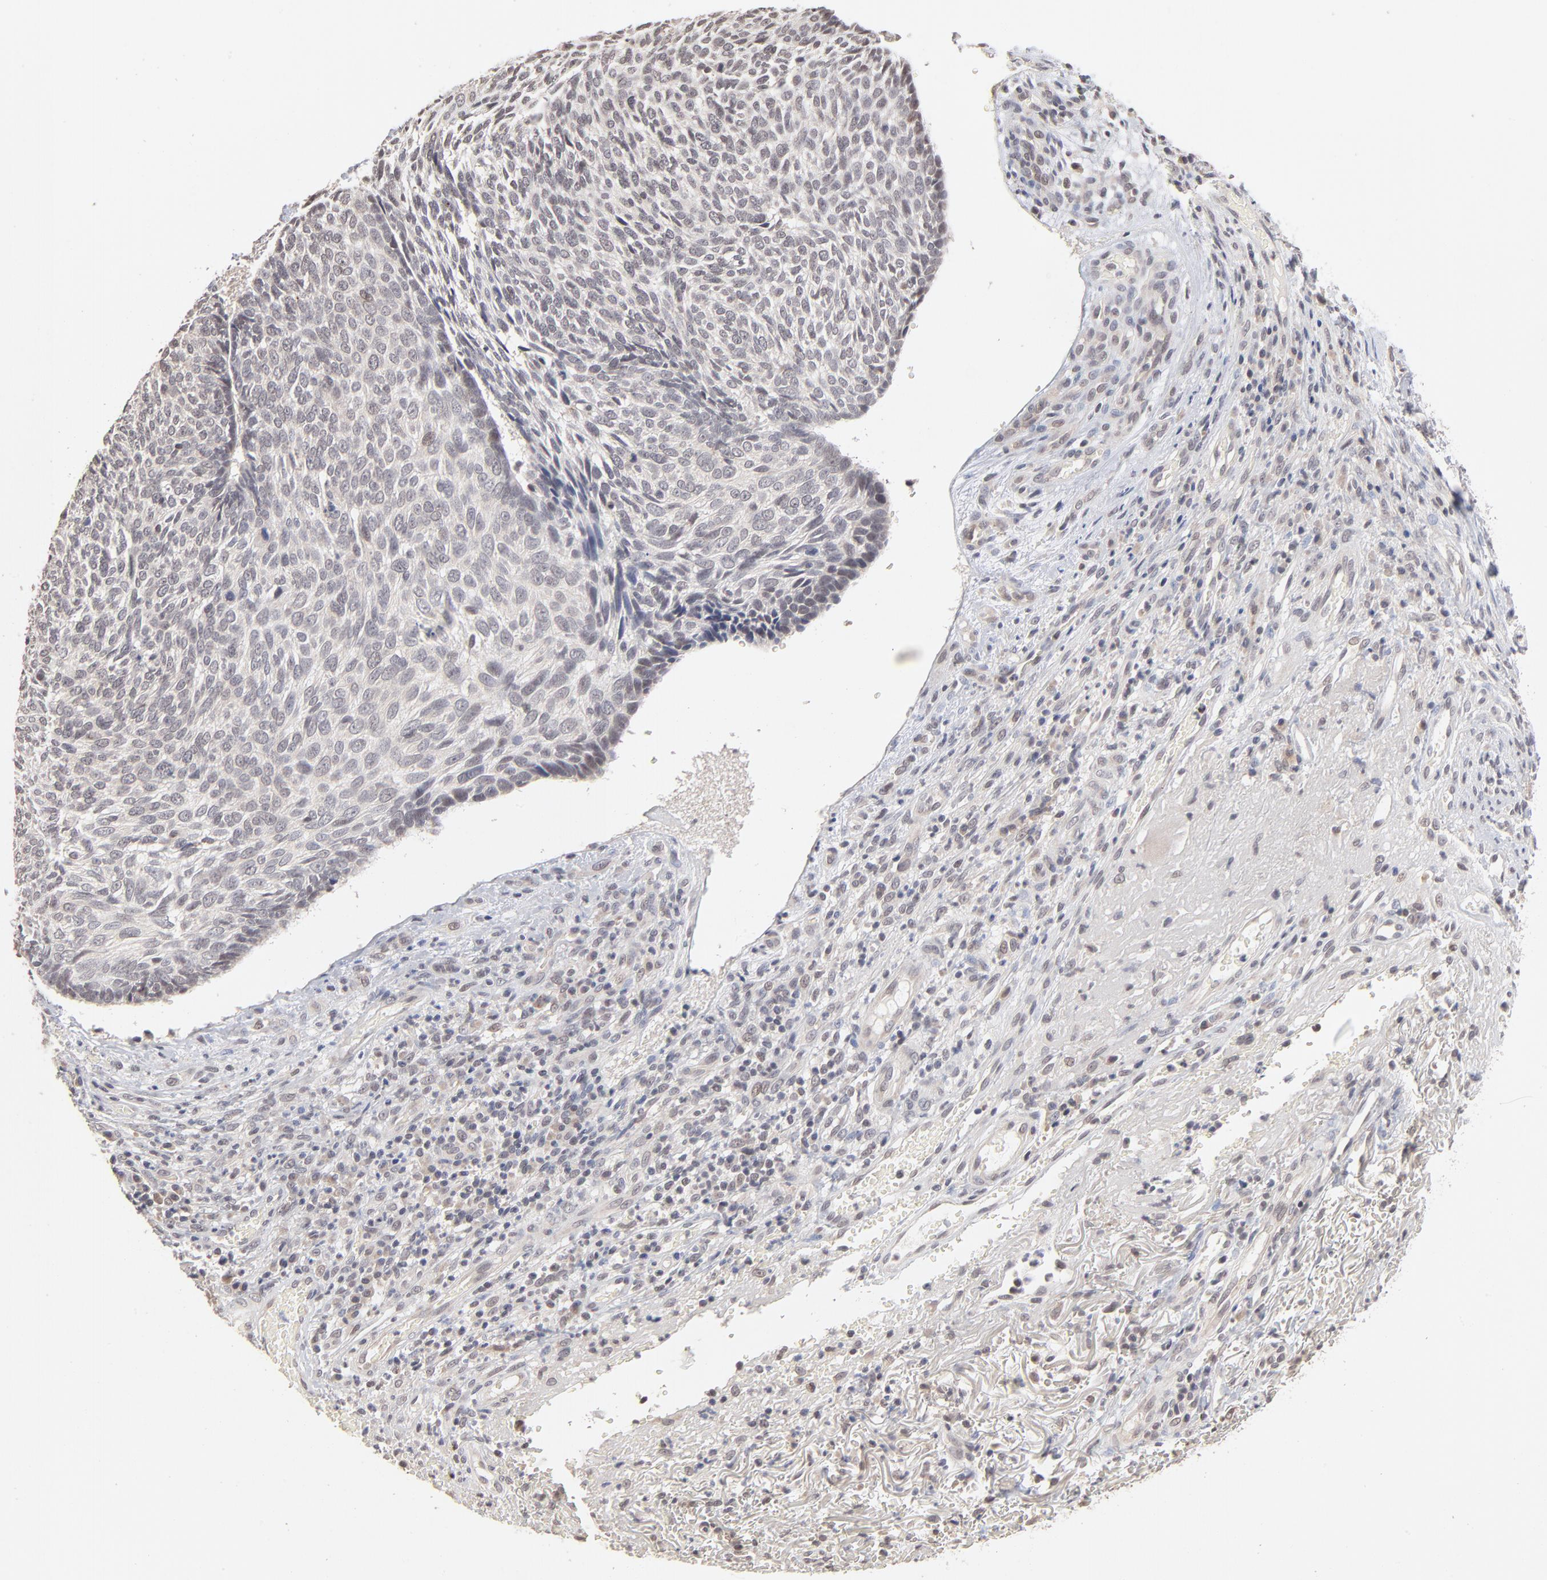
{"staining": {"intensity": "weak", "quantity": "<25%", "location": "nuclear"}, "tissue": "skin cancer", "cell_type": "Tumor cells", "image_type": "cancer", "snomed": [{"axis": "morphology", "description": "Basal cell carcinoma"}, {"axis": "topography", "description": "Skin"}], "caption": "Protein analysis of basal cell carcinoma (skin) demonstrates no significant staining in tumor cells.", "gene": "MSL2", "patient": {"sex": "male", "age": 72}}